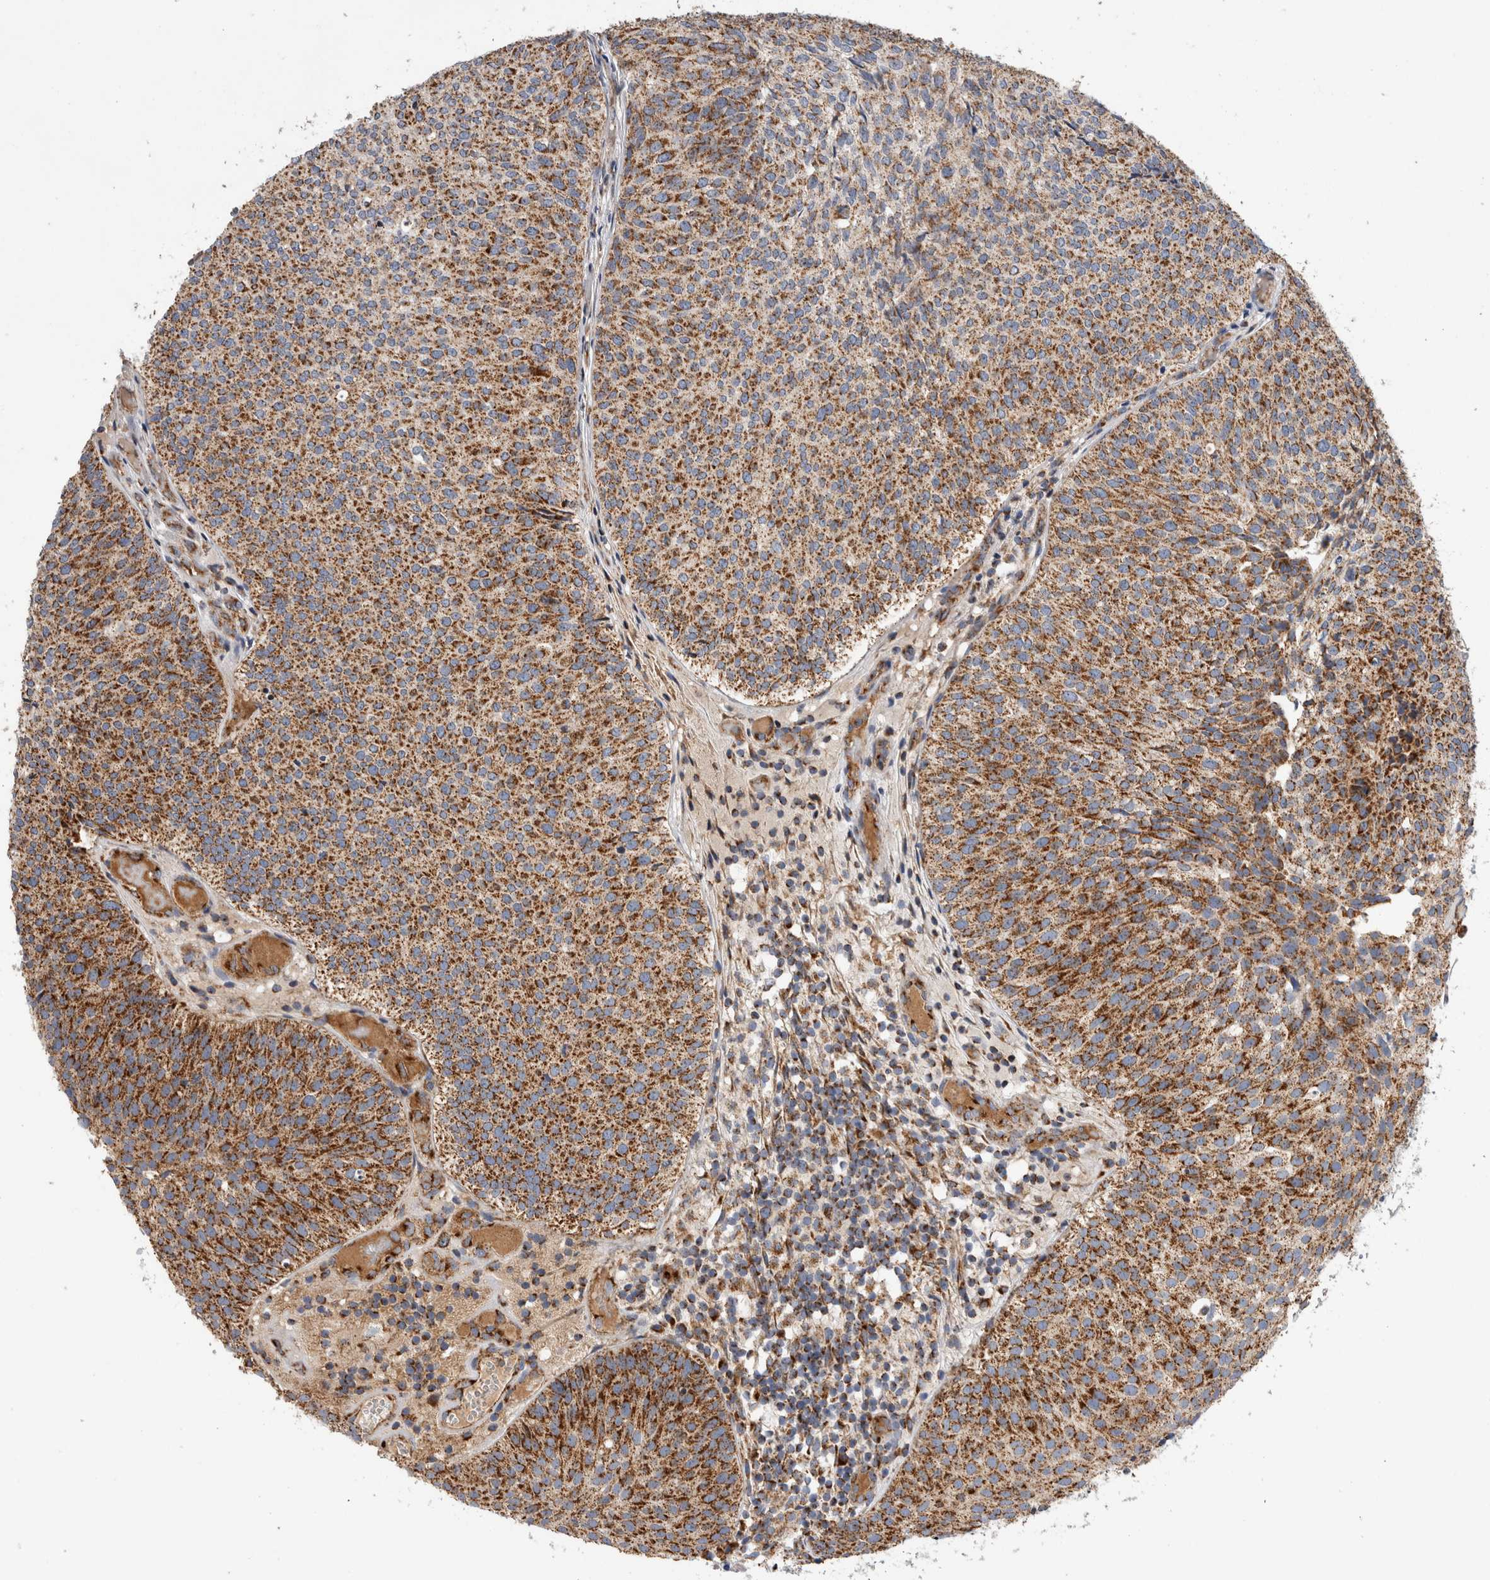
{"staining": {"intensity": "strong", "quantity": ">75%", "location": "cytoplasmic/membranous"}, "tissue": "urothelial cancer", "cell_type": "Tumor cells", "image_type": "cancer", "snomed": [{"axis": "morphology", "description": "Urothelial carcinoma, Low grade"}, {"axis": "topography", "description": "Urinary bladder"}], "caption": "Tumor cells demonstrate strong cytoplasmic/membranous staining in approximately >75% of cells in low-grade urothelial carcinoma.", "gene": "IARS2", "patient": {"sex": "male", "age": 86}}